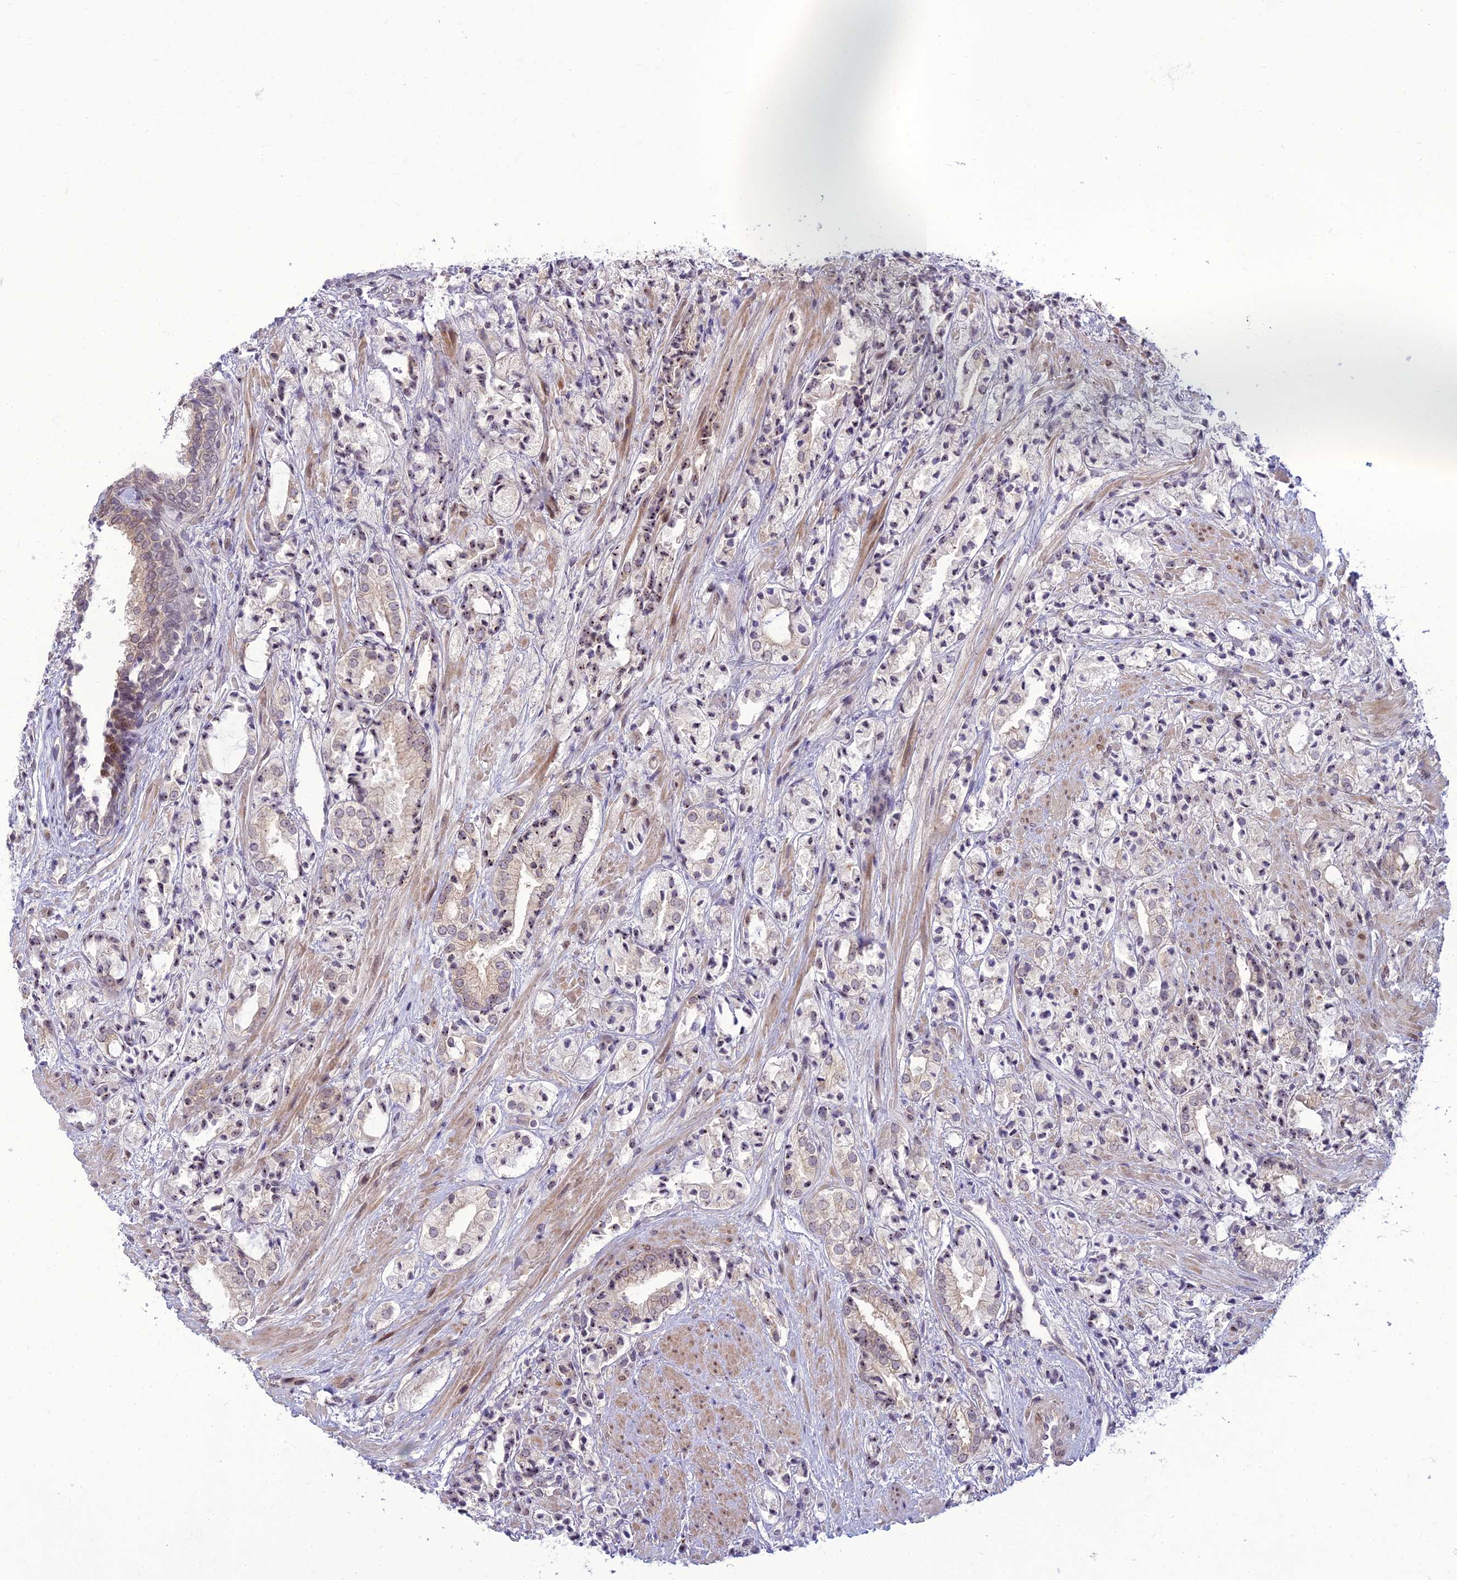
{"staining": {"intensity": "weak", "quantity": "25%-75%", "location": "cytoplasmic/membranous"}, "tissue": "prostate cancer", "cell_type": "Tumor cells", "image_type": "cancer", "snomed": [{"axis": "morphology", "description": "Adenocarcinoma, High grade"}, {"axis": "topography", "description": "Prostate"}], "caption": "A low amount of weak cytoplasmic/membranous staining is appreciated in about 25%-75% of tumor cells in high-grade adenocarcinoma (prostate) tissue. (DAB (3,3'-diaminobenzidine) = brown stain, brightfield microscopy at high magnification).", "gene": "DTX2", "patient": {"sex": "male", "age": 50}}